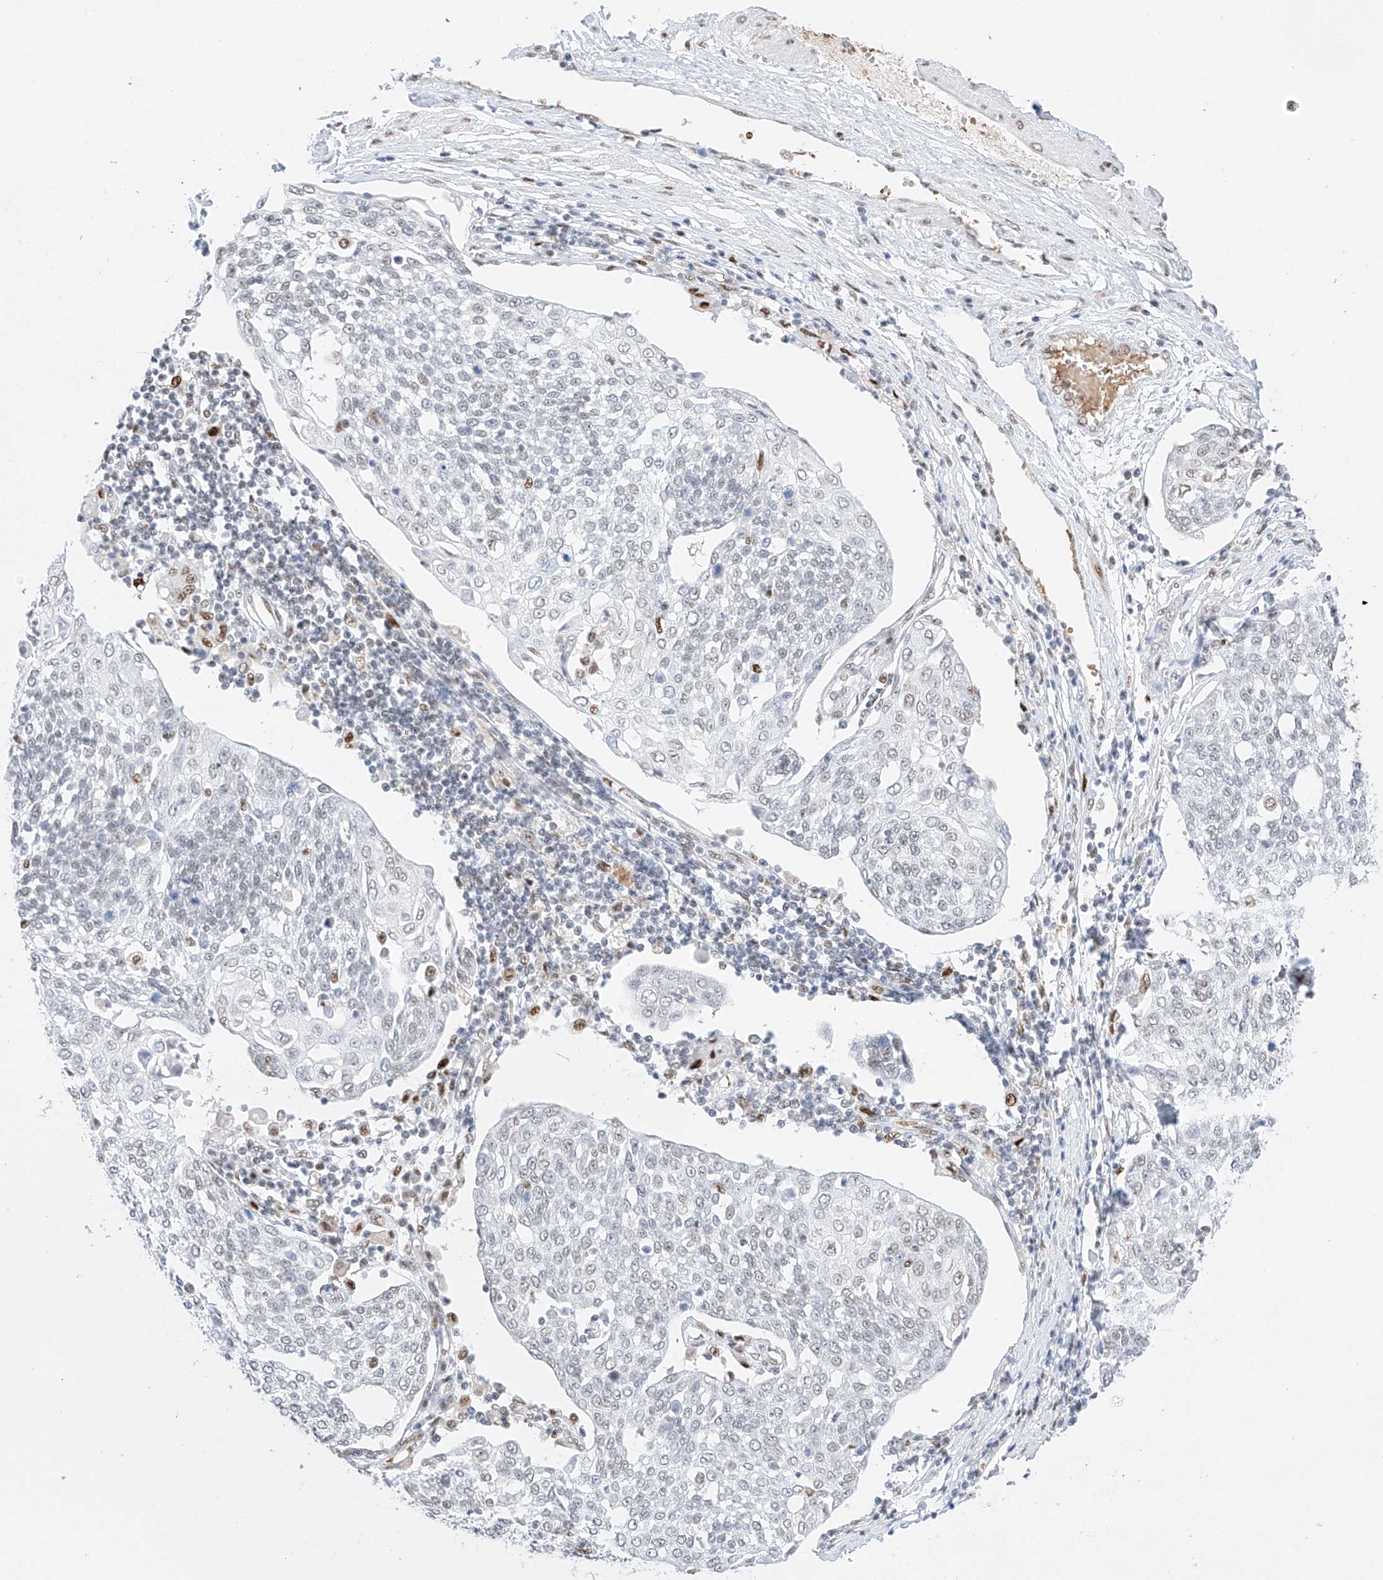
{"staining": {"intensity": "negative", "quantity": "none", "location": "none"}, "tissue": "cervical cancer", "cell_type": "Tumor cells", "image_type": "cancer", "snomed": [{"axis": "morphology", "description": "Squamous cell carcinoma, NOS"}, {"axis": "topography", "description": "Cervix"}], "caption": "High power microscopy histopathology image of an immunohistochemistry photomicrograph of cervical cancer (squamous cell carcinoma), revealing no significant expression in tumor cells. (DAB immunohistochemistry visualized using brightfield microscopy, high magnification).", "gene": "APIP", "patient": {"sex": "female", "age": 34}}